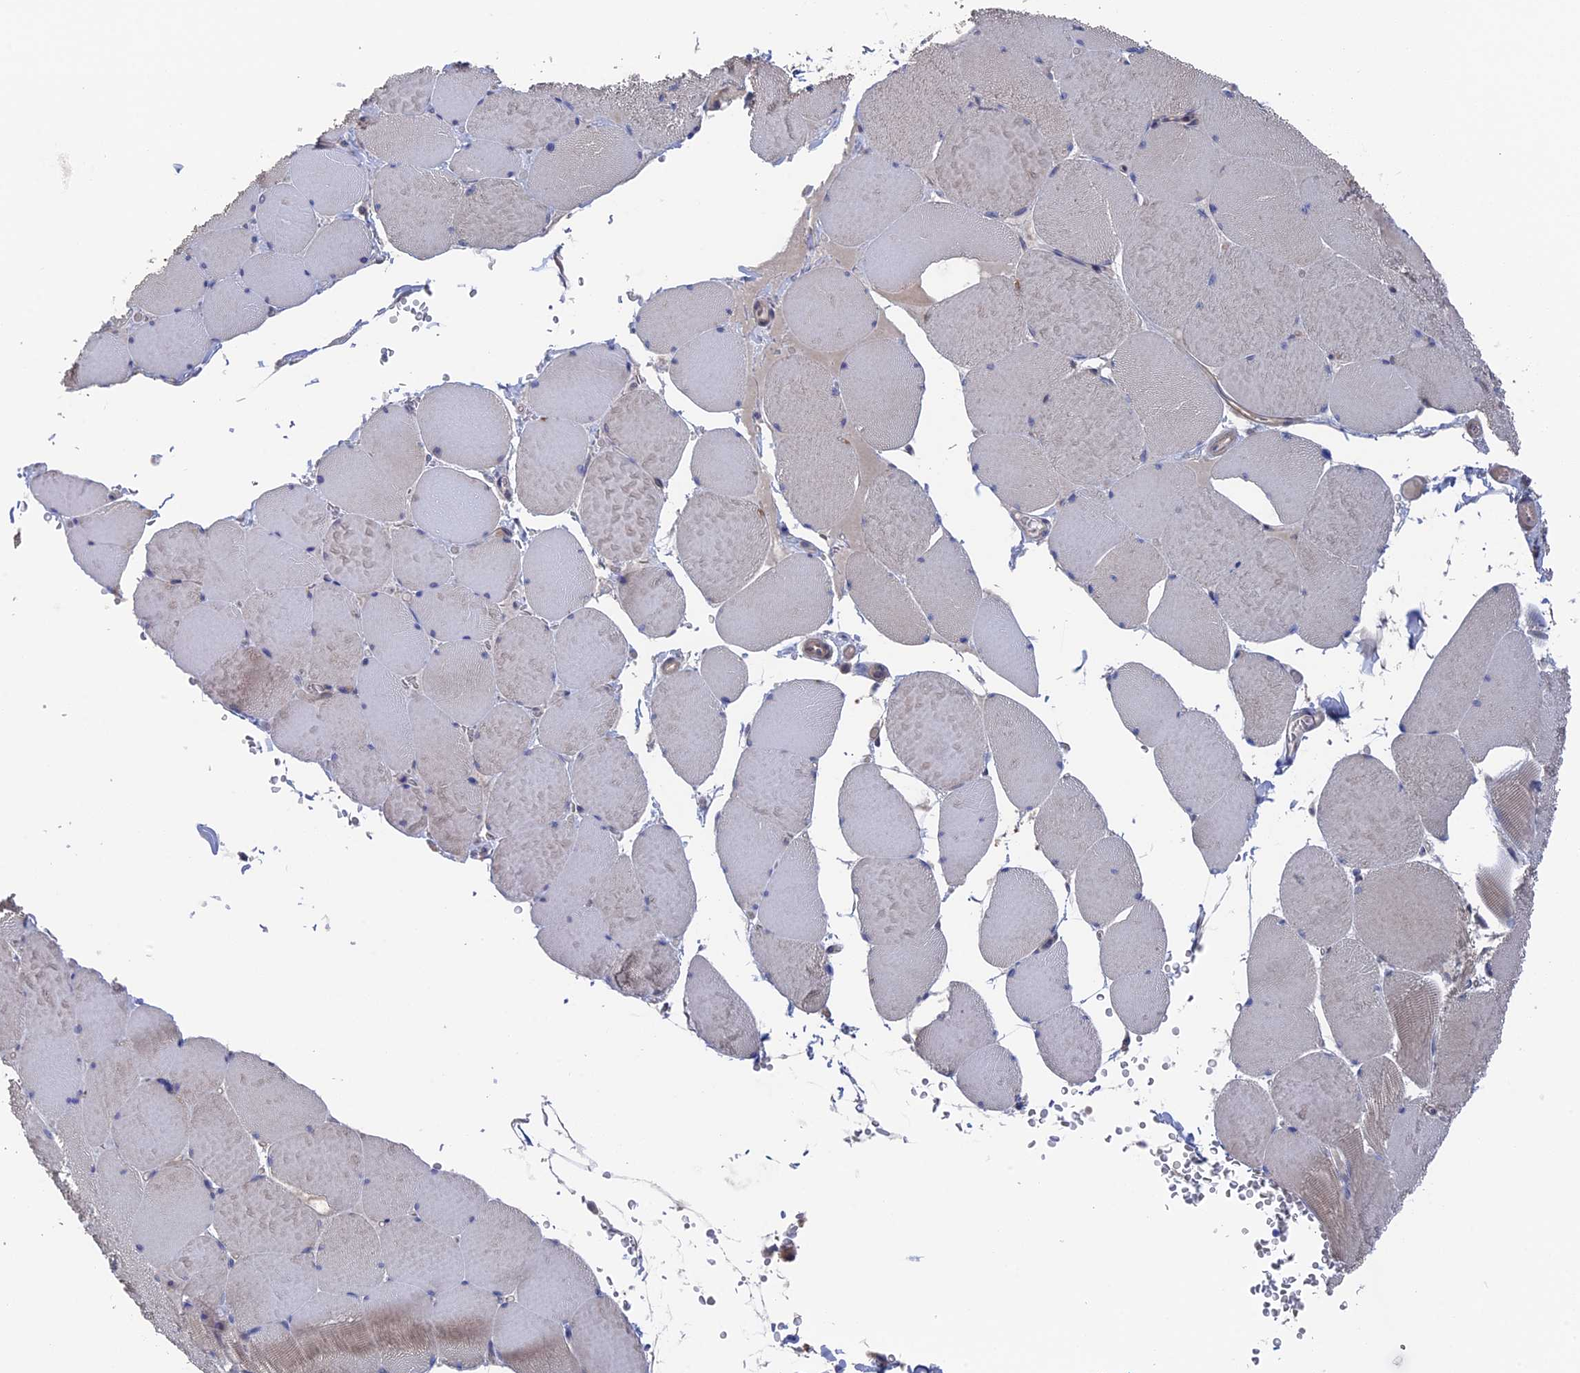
{"staining": {"intensity": "weak", "quantity": "25%-75%", "location": "cytoplasmic/membranous"}, "tissue": "skeletal muscle", "cell_type": "Myocytes", "image_type": "normal", "snomed": [{"axis": "morphology", "description": "Normal tissue, NOS"}, {"axis": "topography", "description": "Skeletal muscle"}, {"axis": "topography", "description": "Head-Neck"}], "caption": "IHC of benign skeletal muscle demonstrates low levels of weak cytoplasmic/membranous positivity in about 25%-75% of myocytes.", "gene": "NUTF2", "patient": {"sex": "male", "age": 66}}